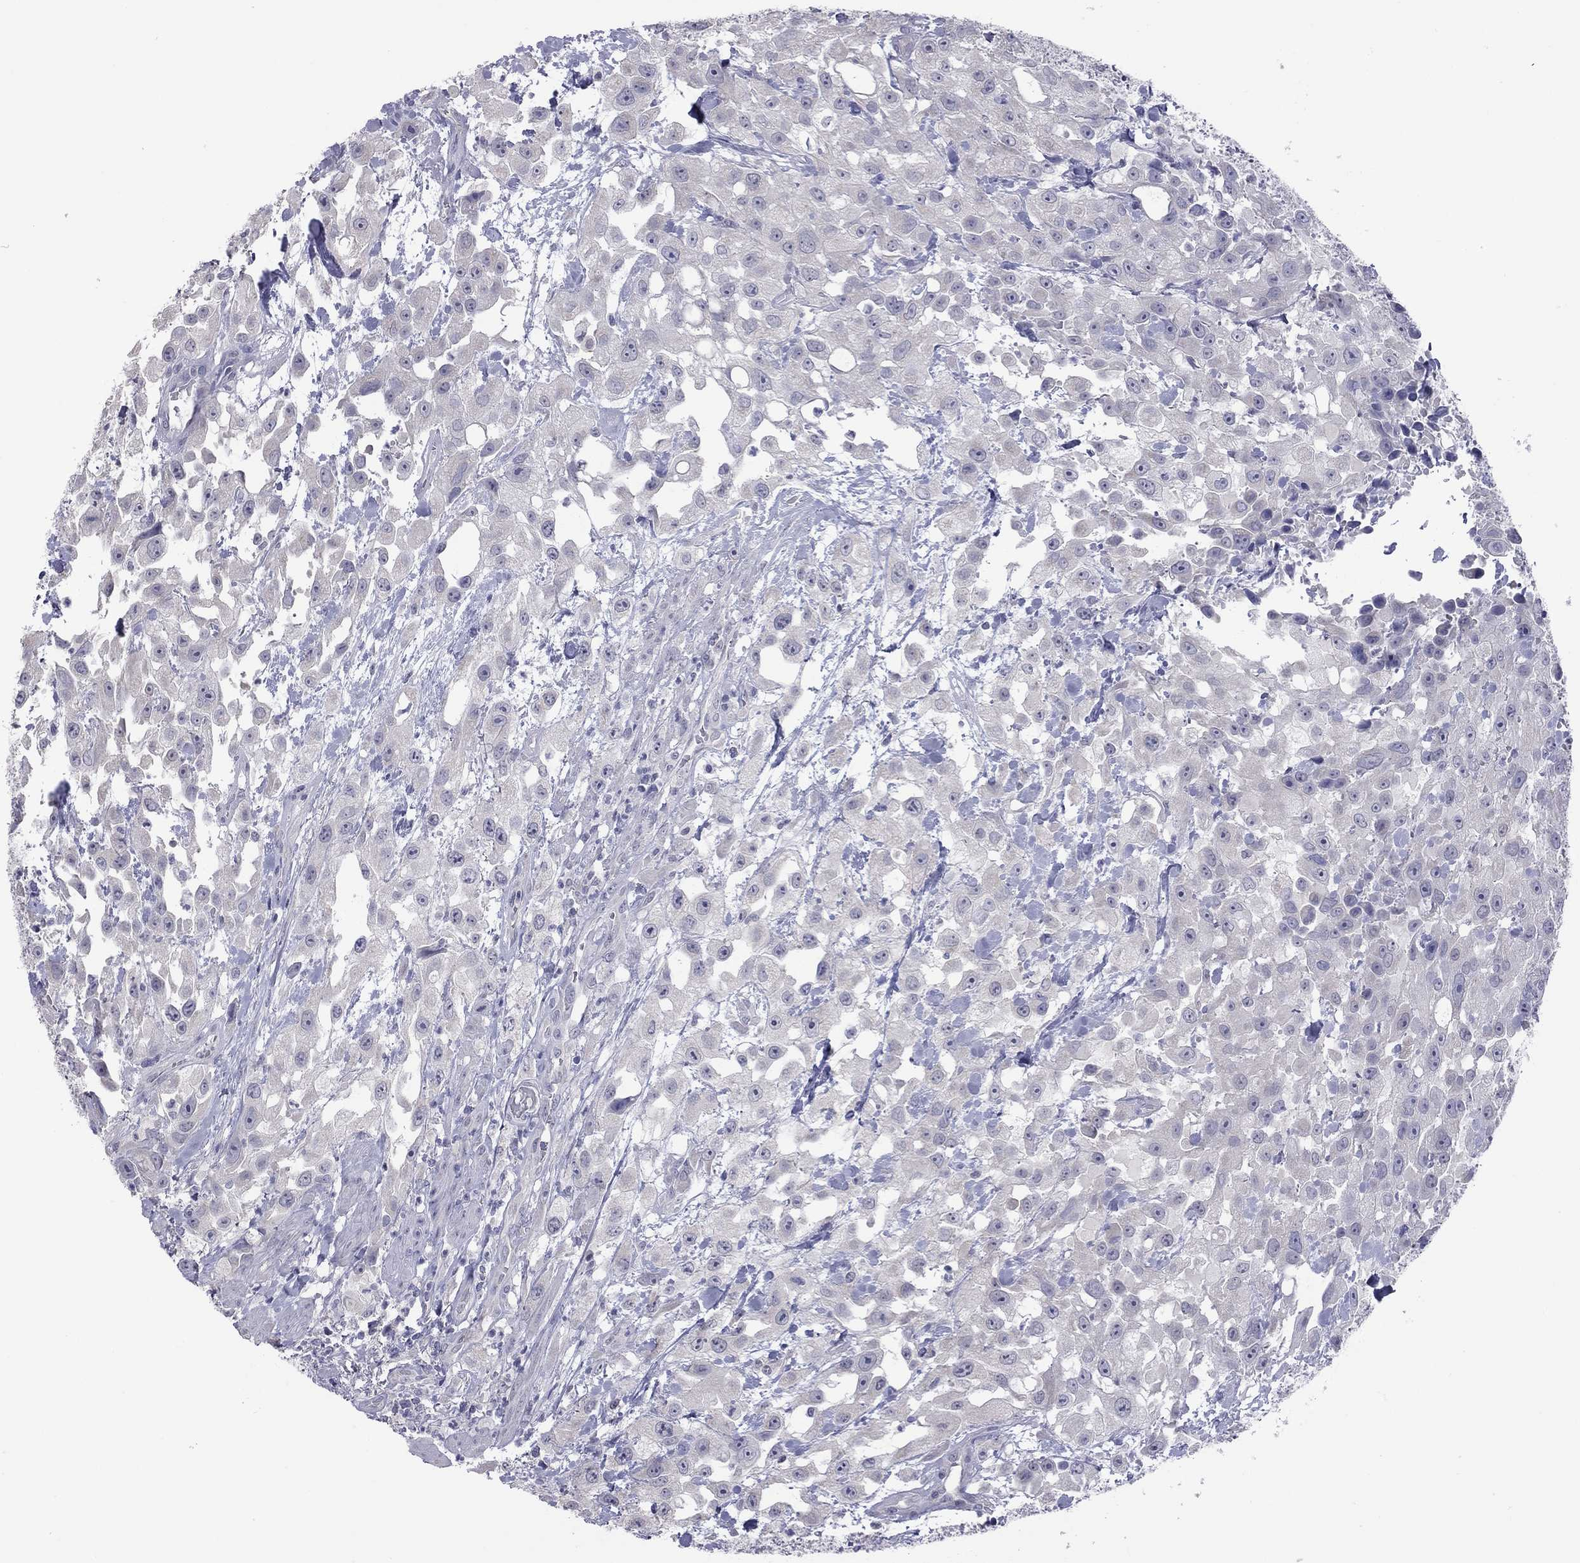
{"staining": {"intensity": "negative", "quantity": "none", "location": "none"}, "tissue": "urothelial cancer", "cell_type": "Tumor cells", "image_type": "cancer", "snomed": [{"axis": "morphology", "description": "Urothelial carcinoma, High grade"}, {"axis": "topography", "description": "Urinary bladder"}], "caption": "IHC image of neoplastic tissue: human urothelial carcinoma (high-grade) stained with DAB shows no significant protein staining in tumor cells.", "gene": "HYLS1", "patient": {"sex": "male", "age": 79}}